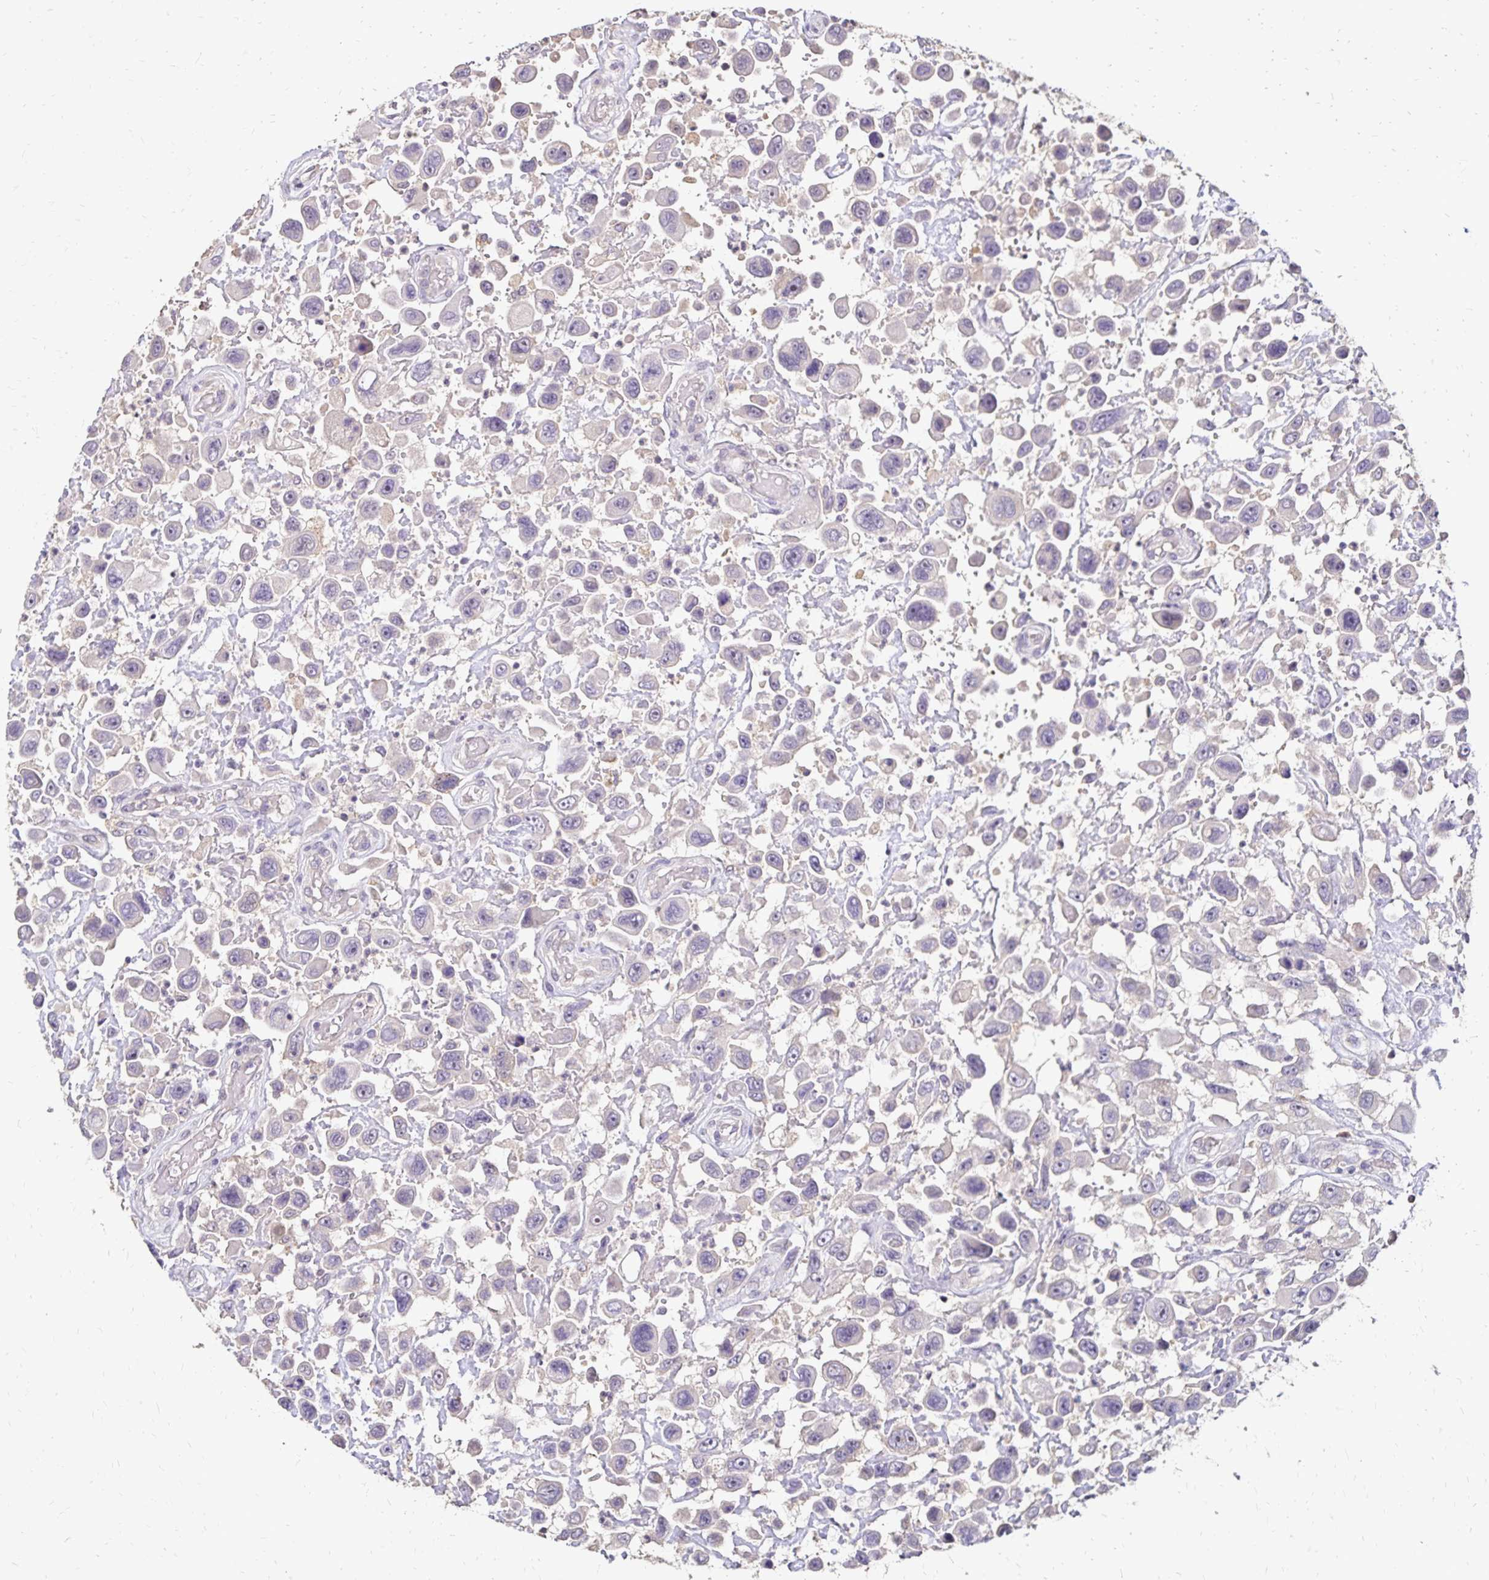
{"staining": {"intensity": "negative", "quantity": "none", "location": "none"}, "tissue": "urothelial cancer", "cell_type": "Tumor cells", "image_type": "cancer", "snomed": [{"axis": "morphology", "description": "Urothelial carcinoma, High grade"}, {"axis": "topography", "description": "Urinary bladder"}], "caption": "Tumor cells show no significant positivity in urothelial cancer.", "gene": "EMC10", "patient": {"sex": "male", "age": 53}}